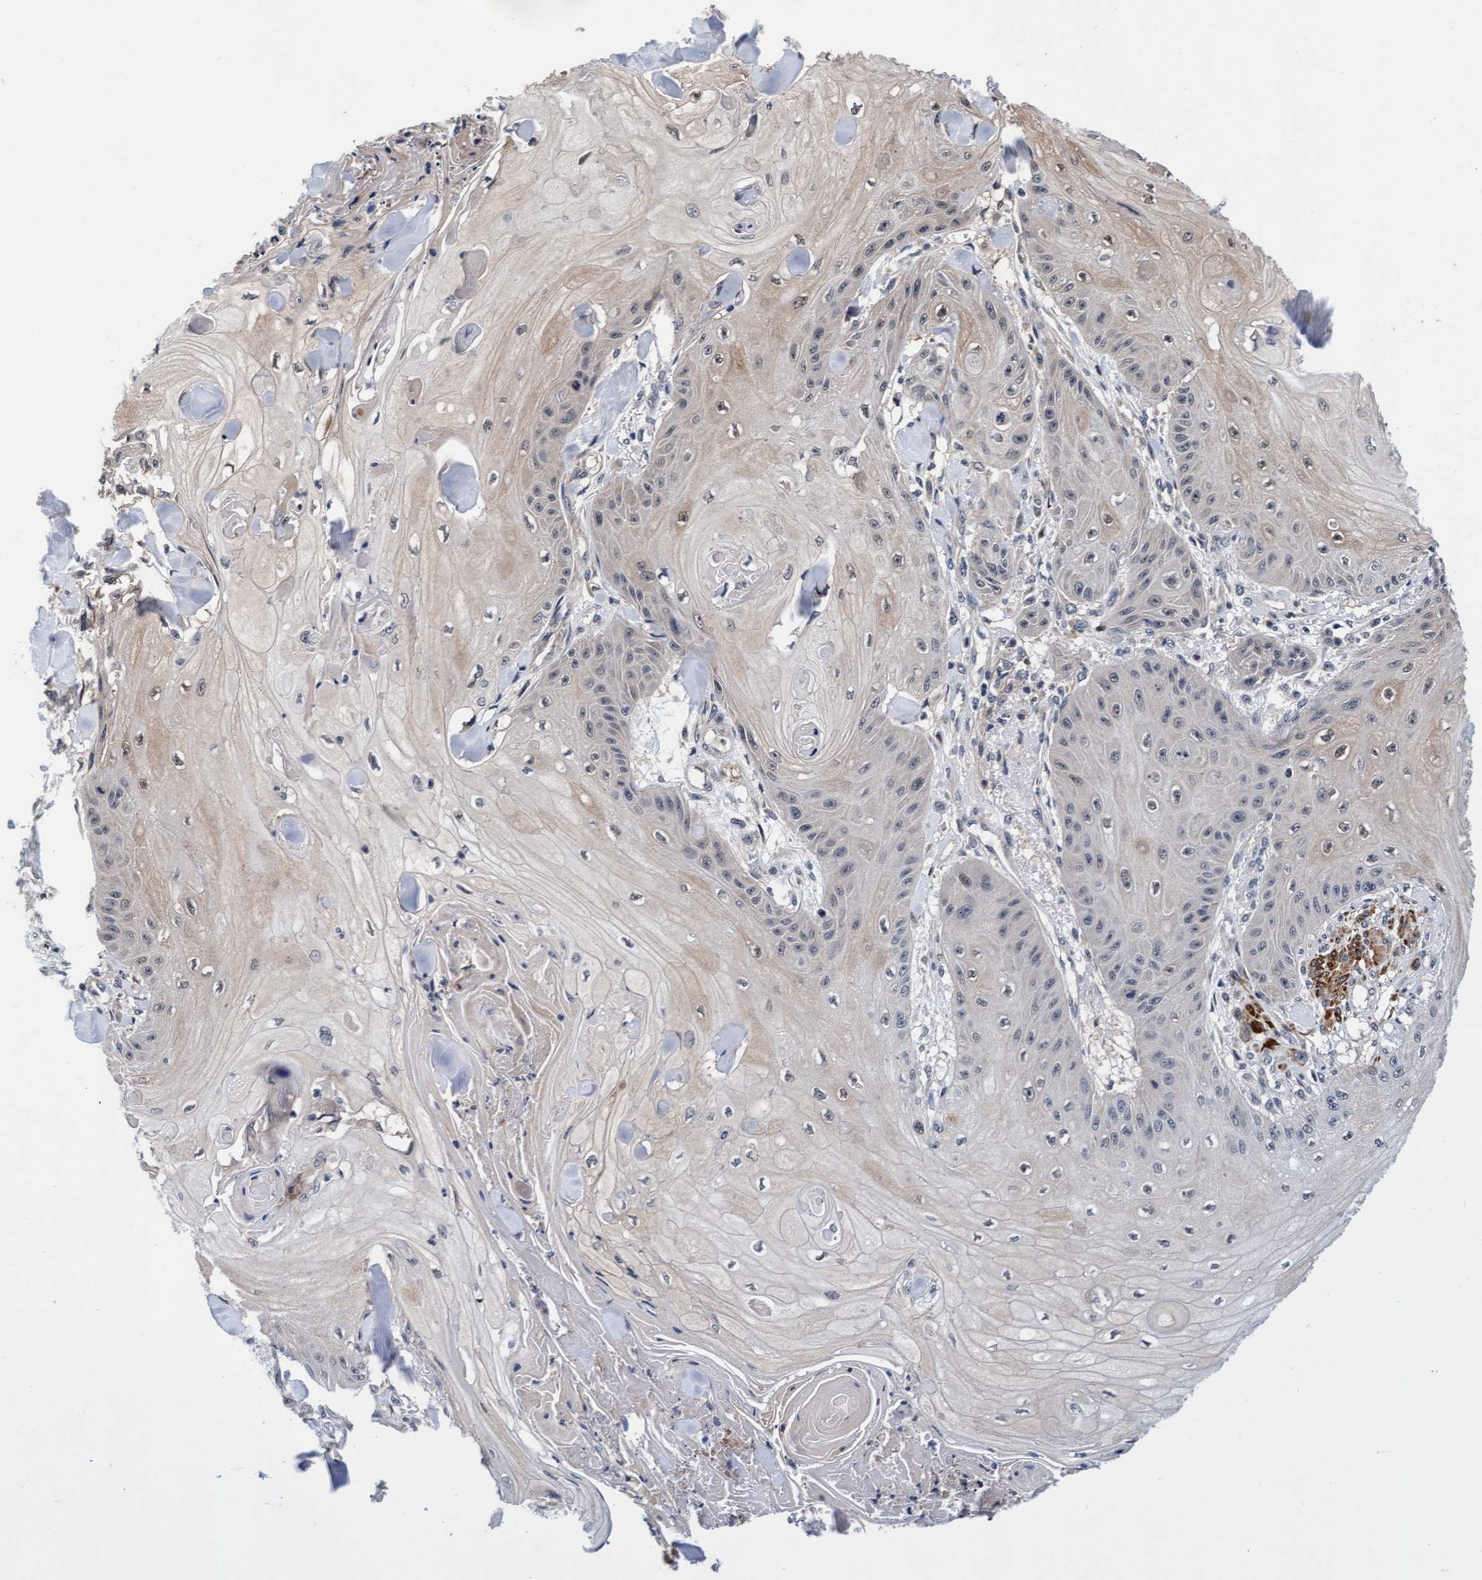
{"staining": {"intensity": "weak", "quantity": "25%-75%", "location": "cytoplasmic/membranous"}, "tissue": "skin cancer", "cell_type": "Tumor cells", "image_type": "cancer", "snomed": [{"axis": "morphology", "description": "Squamous cell carcinoma, NOS"}, {"axis": "topography", "description": "Skin"}], "caption": "Immunohistochemical staining of human squamous cell carcinoma (skin) exhibits low levels of weak cytoplasmic/membranous expression in approximately 25%-75% of tumor cells. (brown staining indicates protein expression, while blue staining denotes nuclei).", "gene": "EFCAB13", "patient": {"sex": "male", "age": 74}}